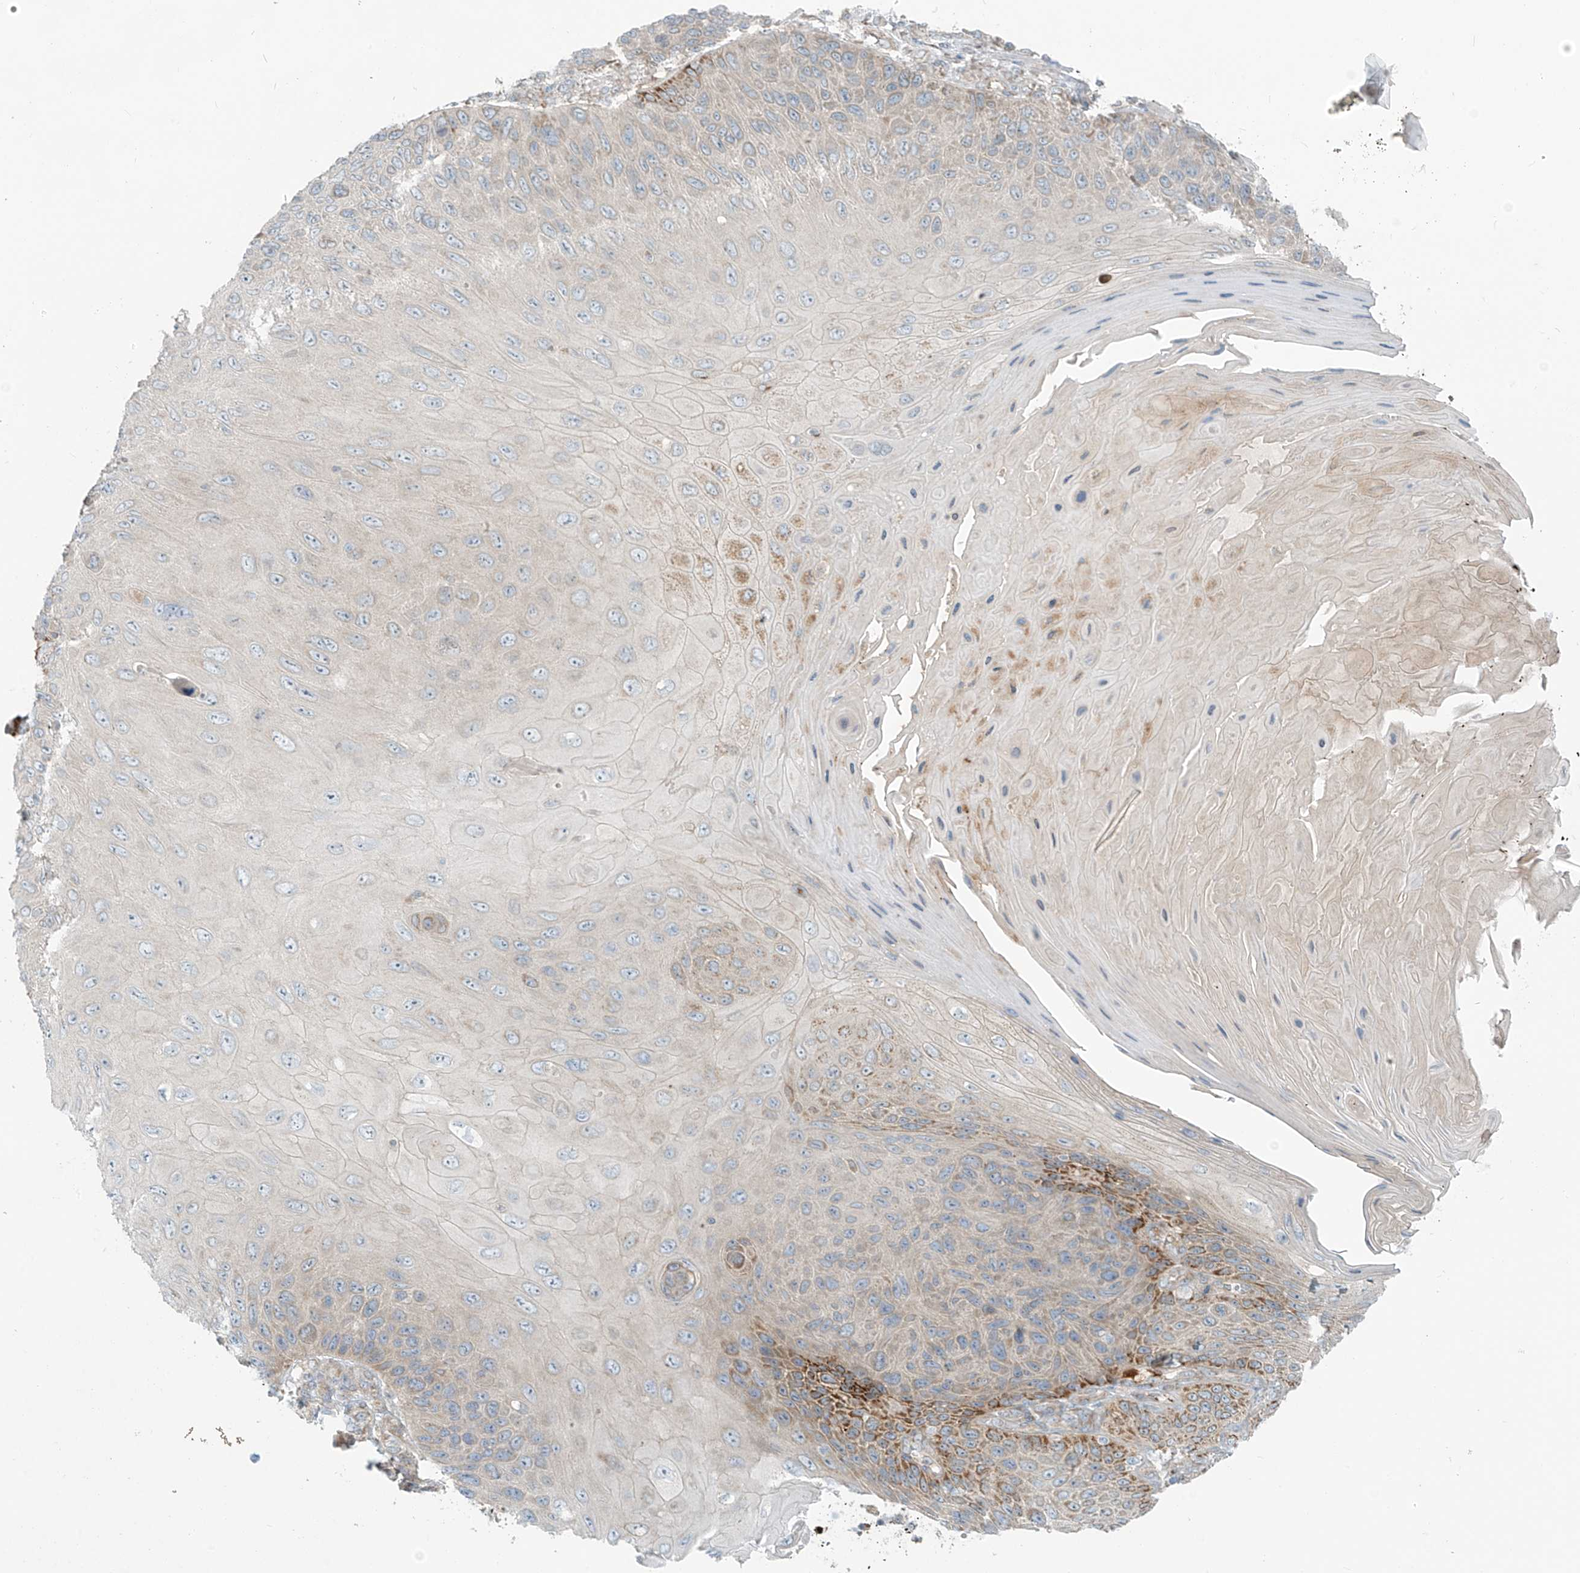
{"staining": {"intensity": "moderate", "quantity": "<25%", "location": "cytoplasmic/membranous"}, "tissue": "skin cancer", "cell_type": "Tumor cells", "image_type": "cancer", "snomed": [{"axis": "morphology", "description": "Squamous cell carcinoma, NOS"}, {"axis": "topography", "description": "Skin"}], "caption": "A photomicrograph showing moderate cytoplasmic/membranous expression in approximately <25% of tumor cells in skin cancer, as visualized by brown immunohistochemical staining.", "gene": "LZTS3", "patient": {"sex": "female", "age": 88}}